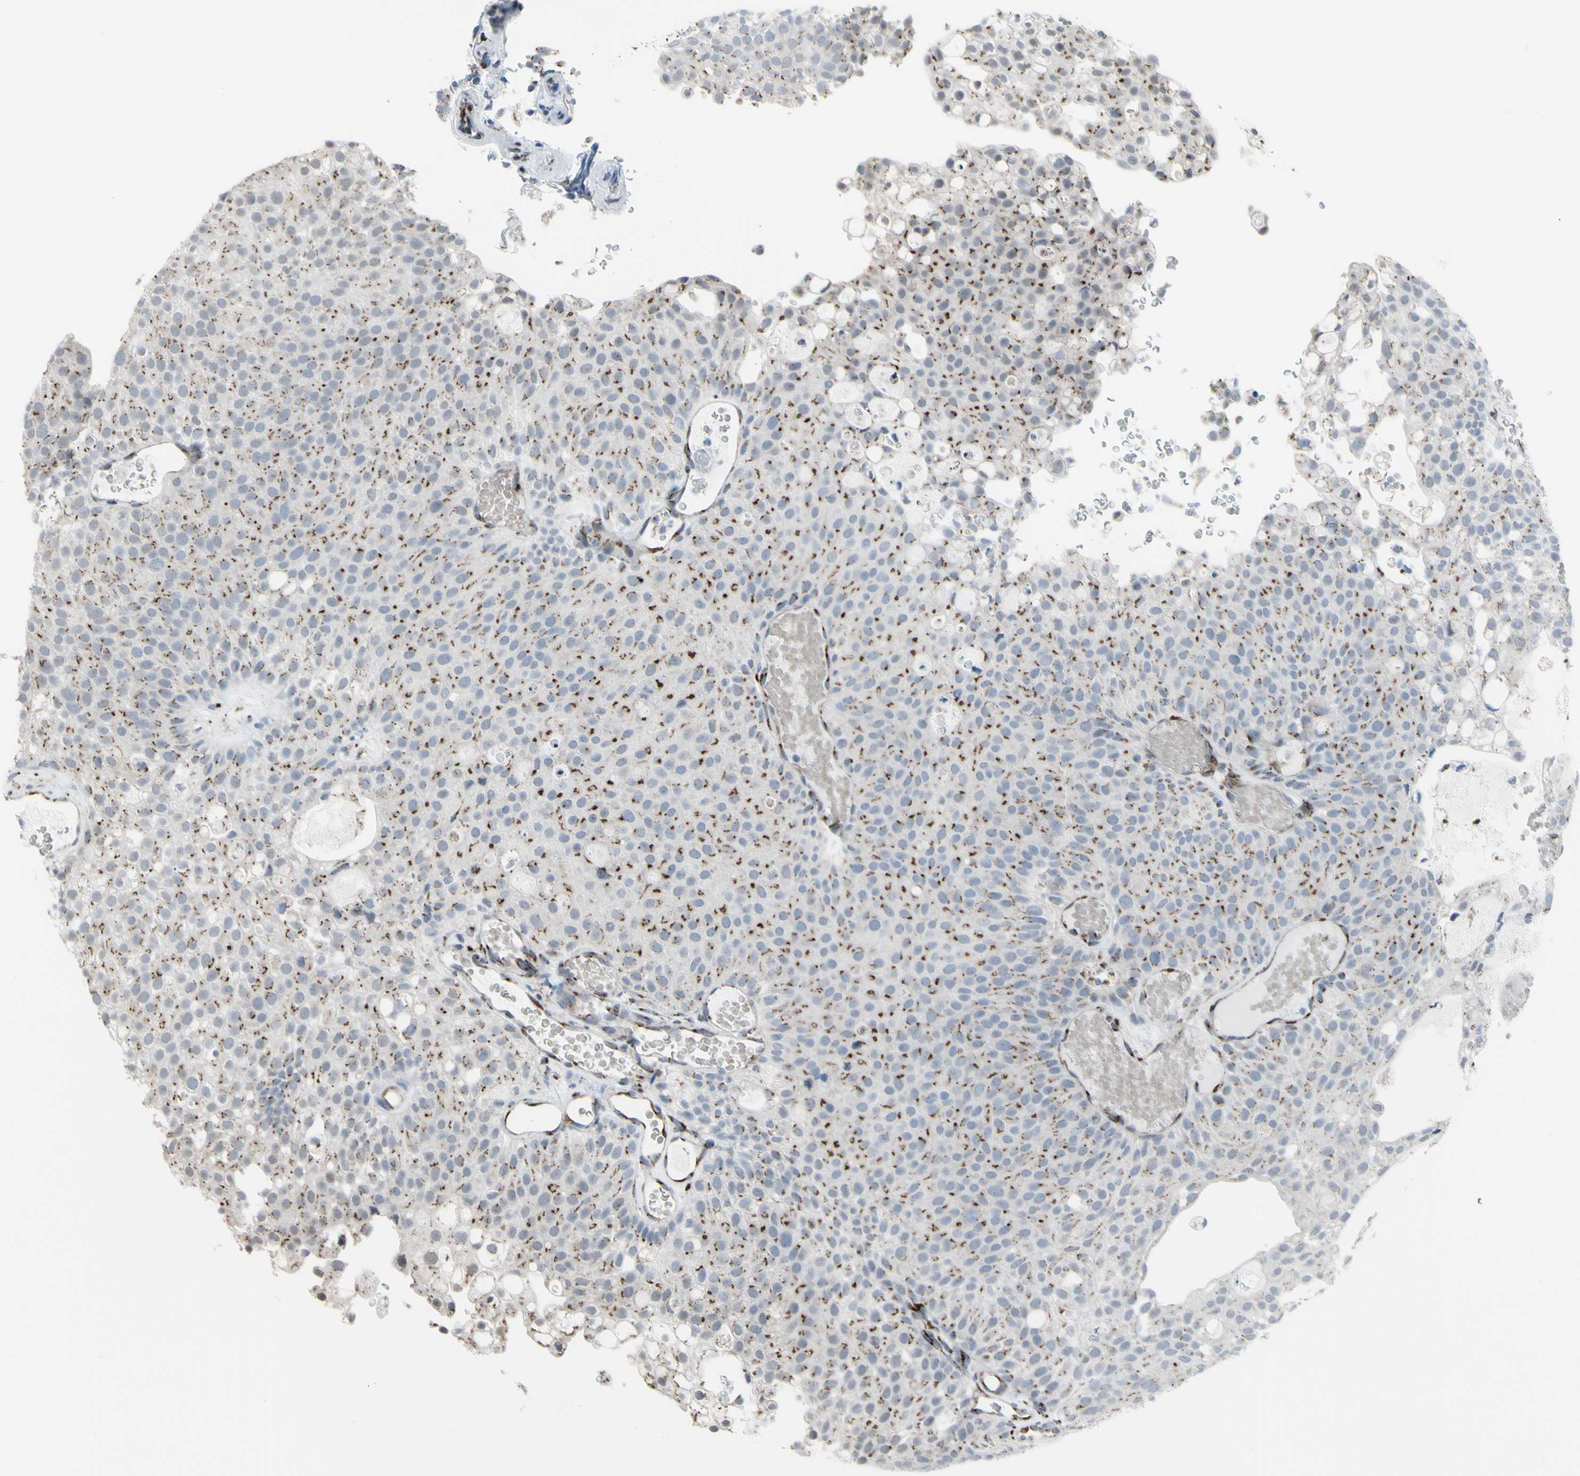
{"staining": {"intensity": "strong", "quantity": "25%-75%", "location": "cytoplasmic/membranous"}, "tissue": "urothelial cancer", "cell_type": "Tumor cells", "image_type": "cancer", "snomed": [{"axis": "morphology", "description": "Urothelial carcinoma, Low grade"}, {"axis": "topography", "description": "Urinary bladder"}], "caption": "High-magnification brightfield microscopy of urothelial carcinoma (low-grade) stained with DAB (brown) and counterstained with hematoxylin (blue). tumor cells exhibit strong cytoplasmic/membranous staining is appreciated in about25%-75% of cells.", "gene": "GLG1", "patient": {"sex": "male", "age": 78}}